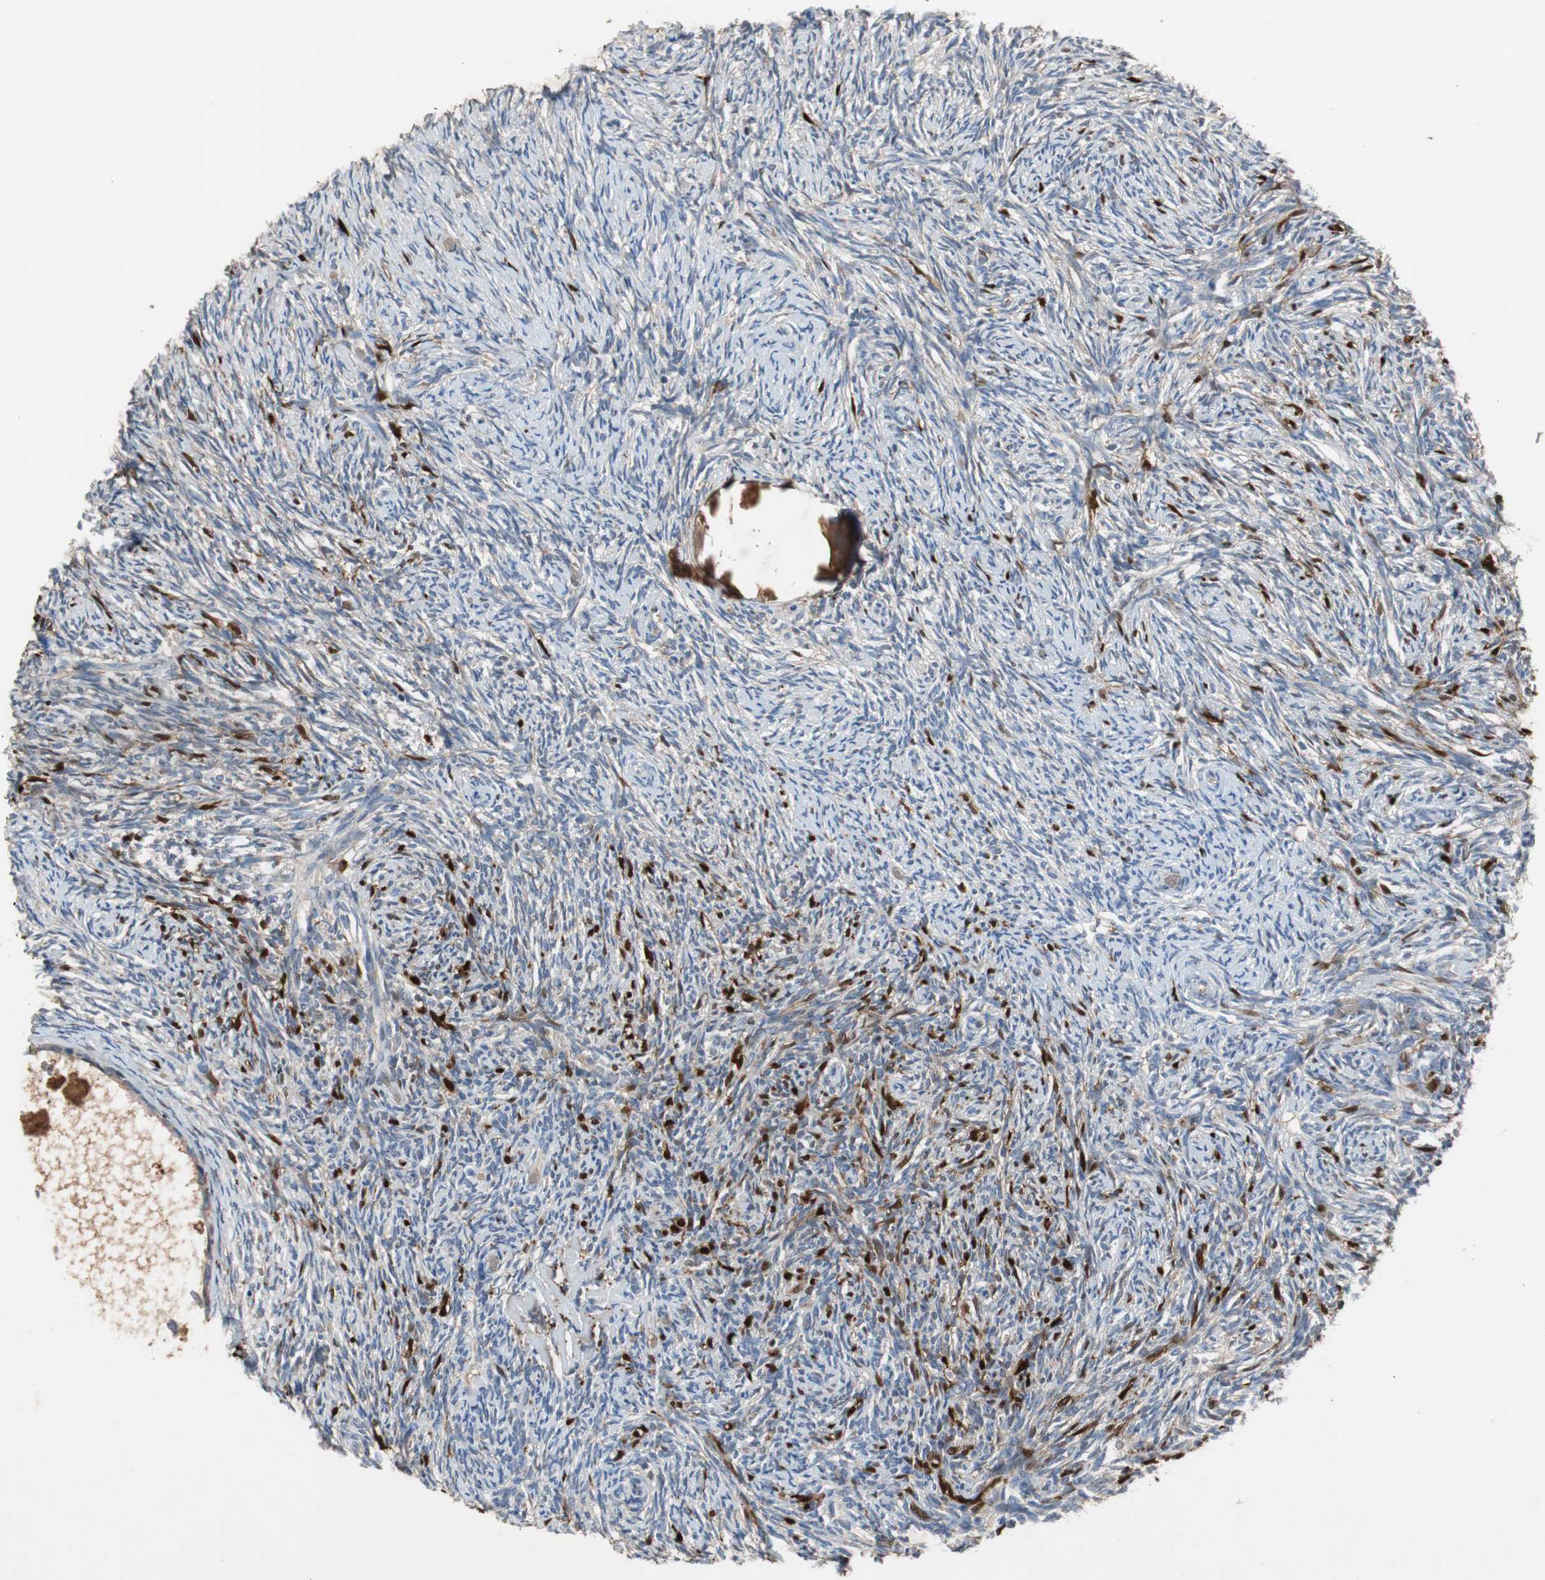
{"staining": {"intensity": "weak", "quantity": "25%-75%", "location": "cytoplasmic/membranous"}, "tissue": "ovary", "cell_type": "Follicle cells", "image_type": "normal", "snomed": [{"axis": "morphology", "description": "Normal tissue, NOS"}, {"axis": "topography", "description": "Ovary"}], "caption": "High-power microscopy captured an immunohistochemistry histopathology image of normal ovary, revealing weak cytoplasmic/membranous expression in approximately 25%-75% of follicle cells. The staining was performed using DAB, with brown indicating positive protein expression. Nuclei are stained blue with hematoxylin.", "gene": "CALB2", "patient": {"sex": "female", "age": 60}}